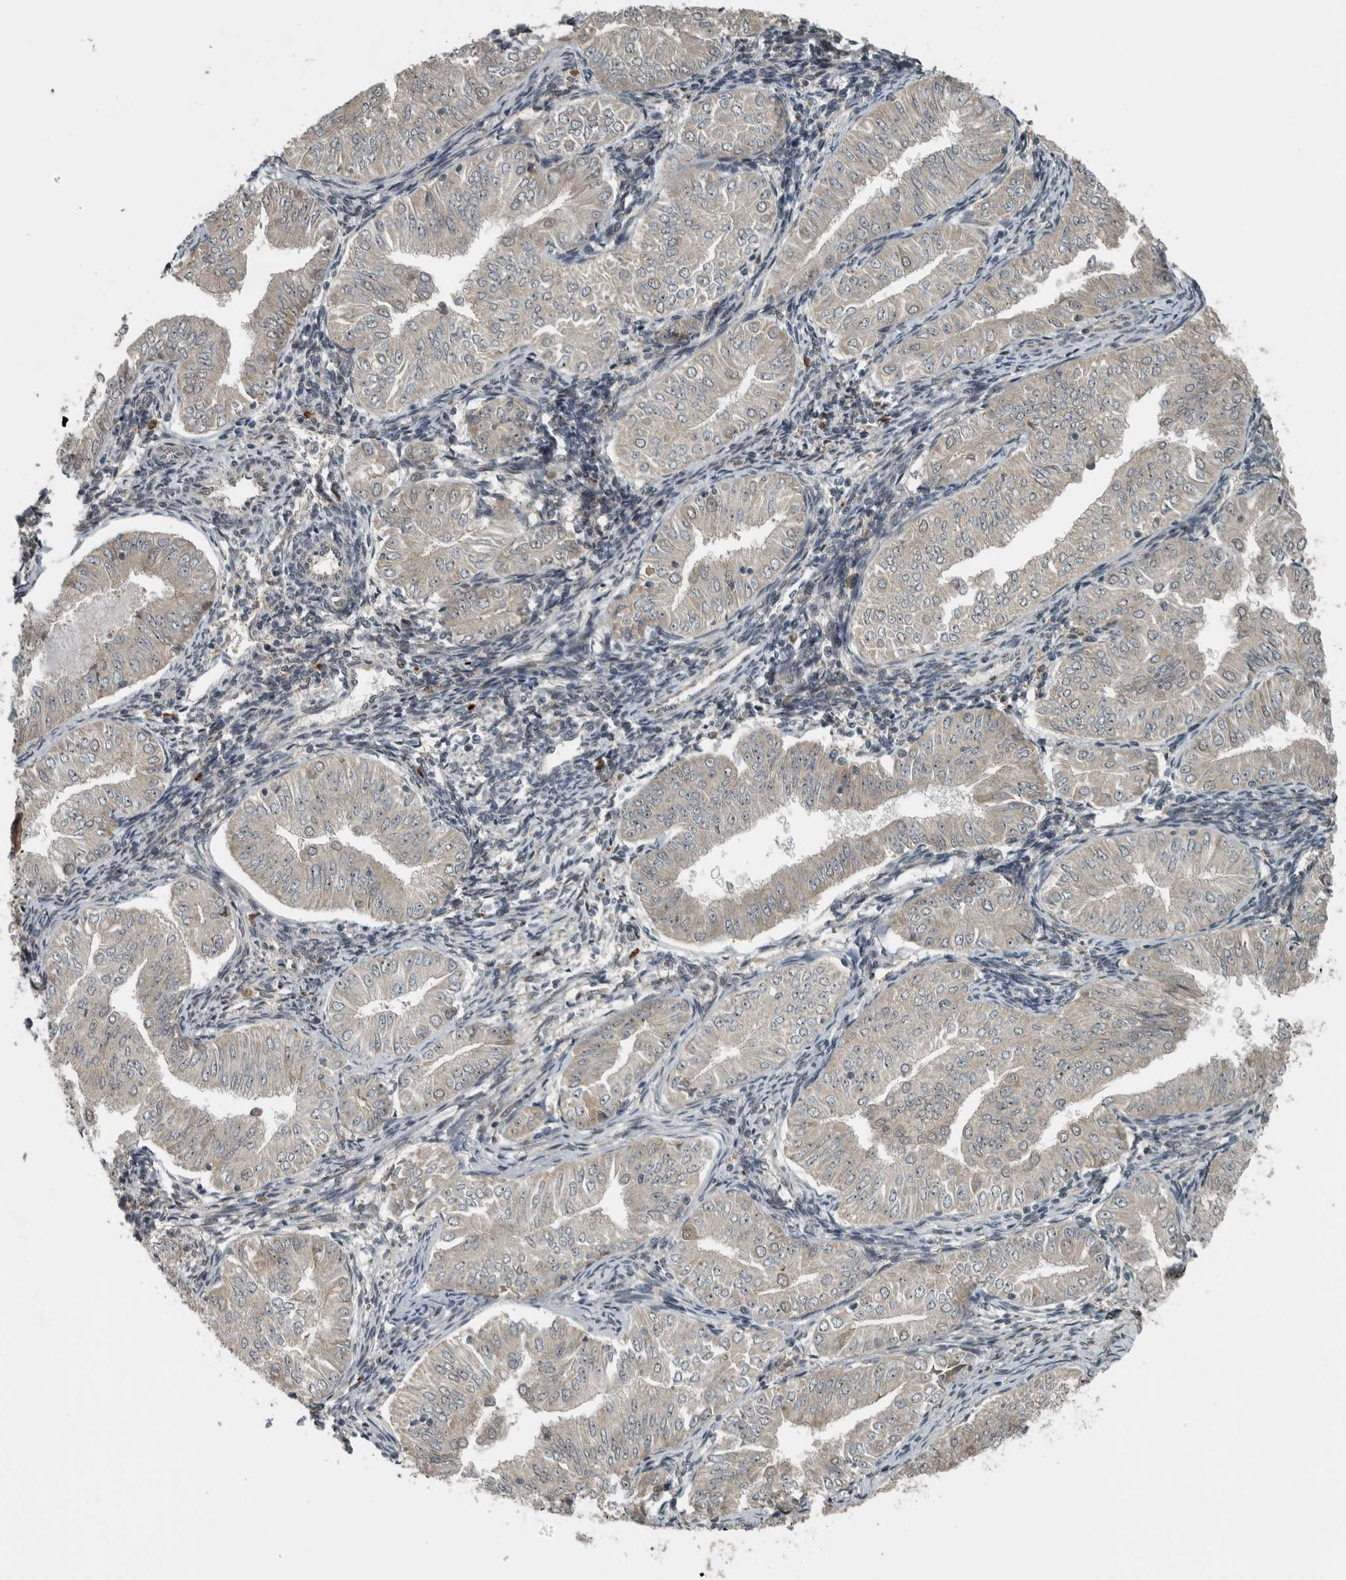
{"staining": {"intensity": "negative", "quantity": "none", "location": "none"}, "tissue": "endometrial cancer", "cell_type": "Tumor cells", "image_type": "cancer", "snomed": [{"axis": "morphology", "description": "Normal tissue, NOS"}, {"axis": "morphology", "description": "Adenocarcinoma, NOS"}, {"axis": "topography", "description": "Endometrium"}], "caption": "A high-resolution micrograph shows immunohistochemistry staining of endometrial adenocarcinoma, which displays no significant staining in tumor cells.", "gene": "XPO5", "patient": {"sex": "female", "age": 53}}